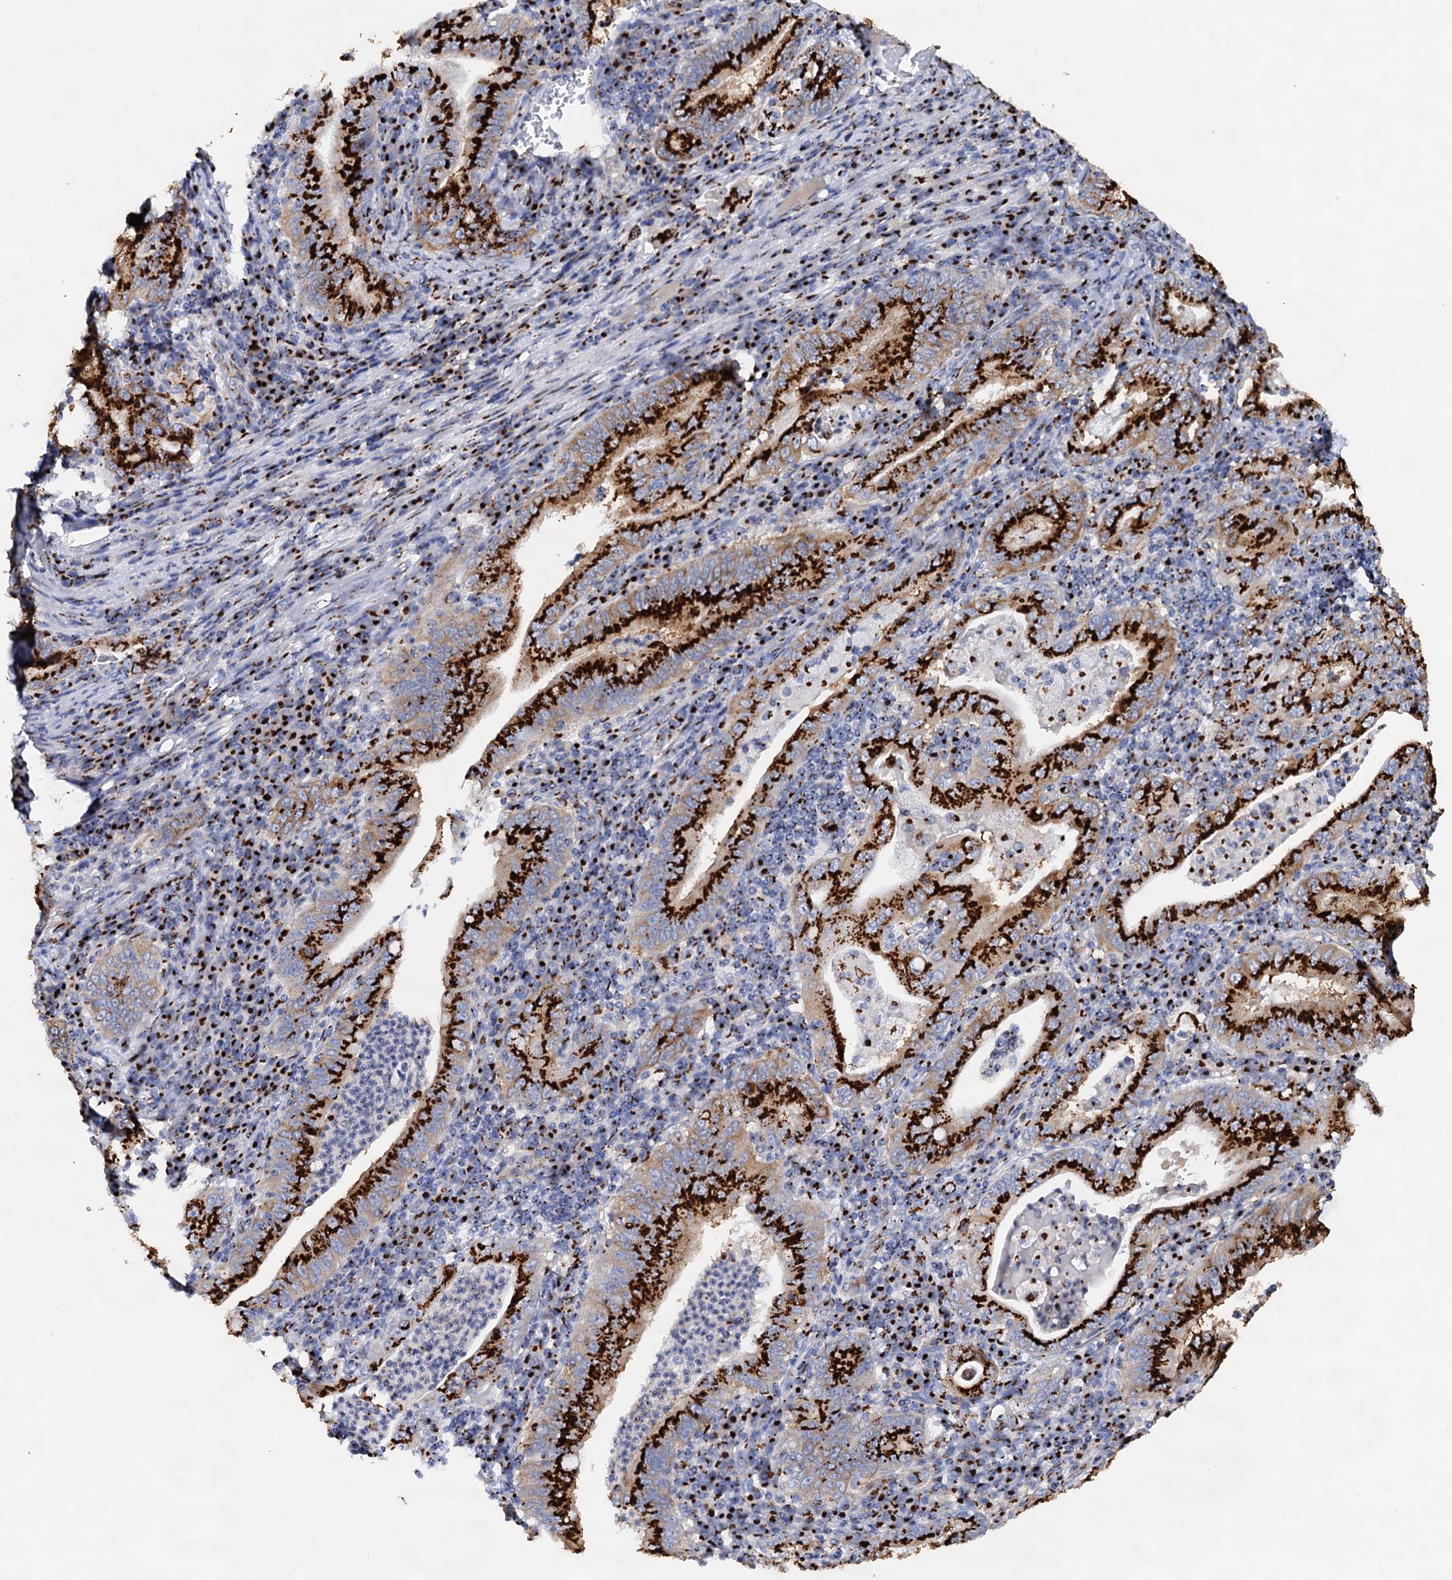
{"staining": {"intensity": "strong", "quantity": ">75%", "location": "cytoplasmic/membranous"}, "tissue": "stomach cancer", "cell_type": "Tumor cells", "image_type": "cancer", "snomed": [{"axis": "morphology", "description": "Normal tissue, NOS"}, {"axis": "morphology", "description": "Adenocarcinoma, NOS"}, {"axis": "topography", "description": "Esophagus"}, {"axis": "topography", "description": "Stomach, upper"}, {"axis": "topography", "description": "Peripheral nerve tissue"}], "caption": "Protein expression analysis of human stomach adenocarcinoma reveals strong cytoplasmic/membranous expression in about >75% of tumor cells.", "gene": "TM9SF3", "patient": {"sex": "male", "age": 62}}